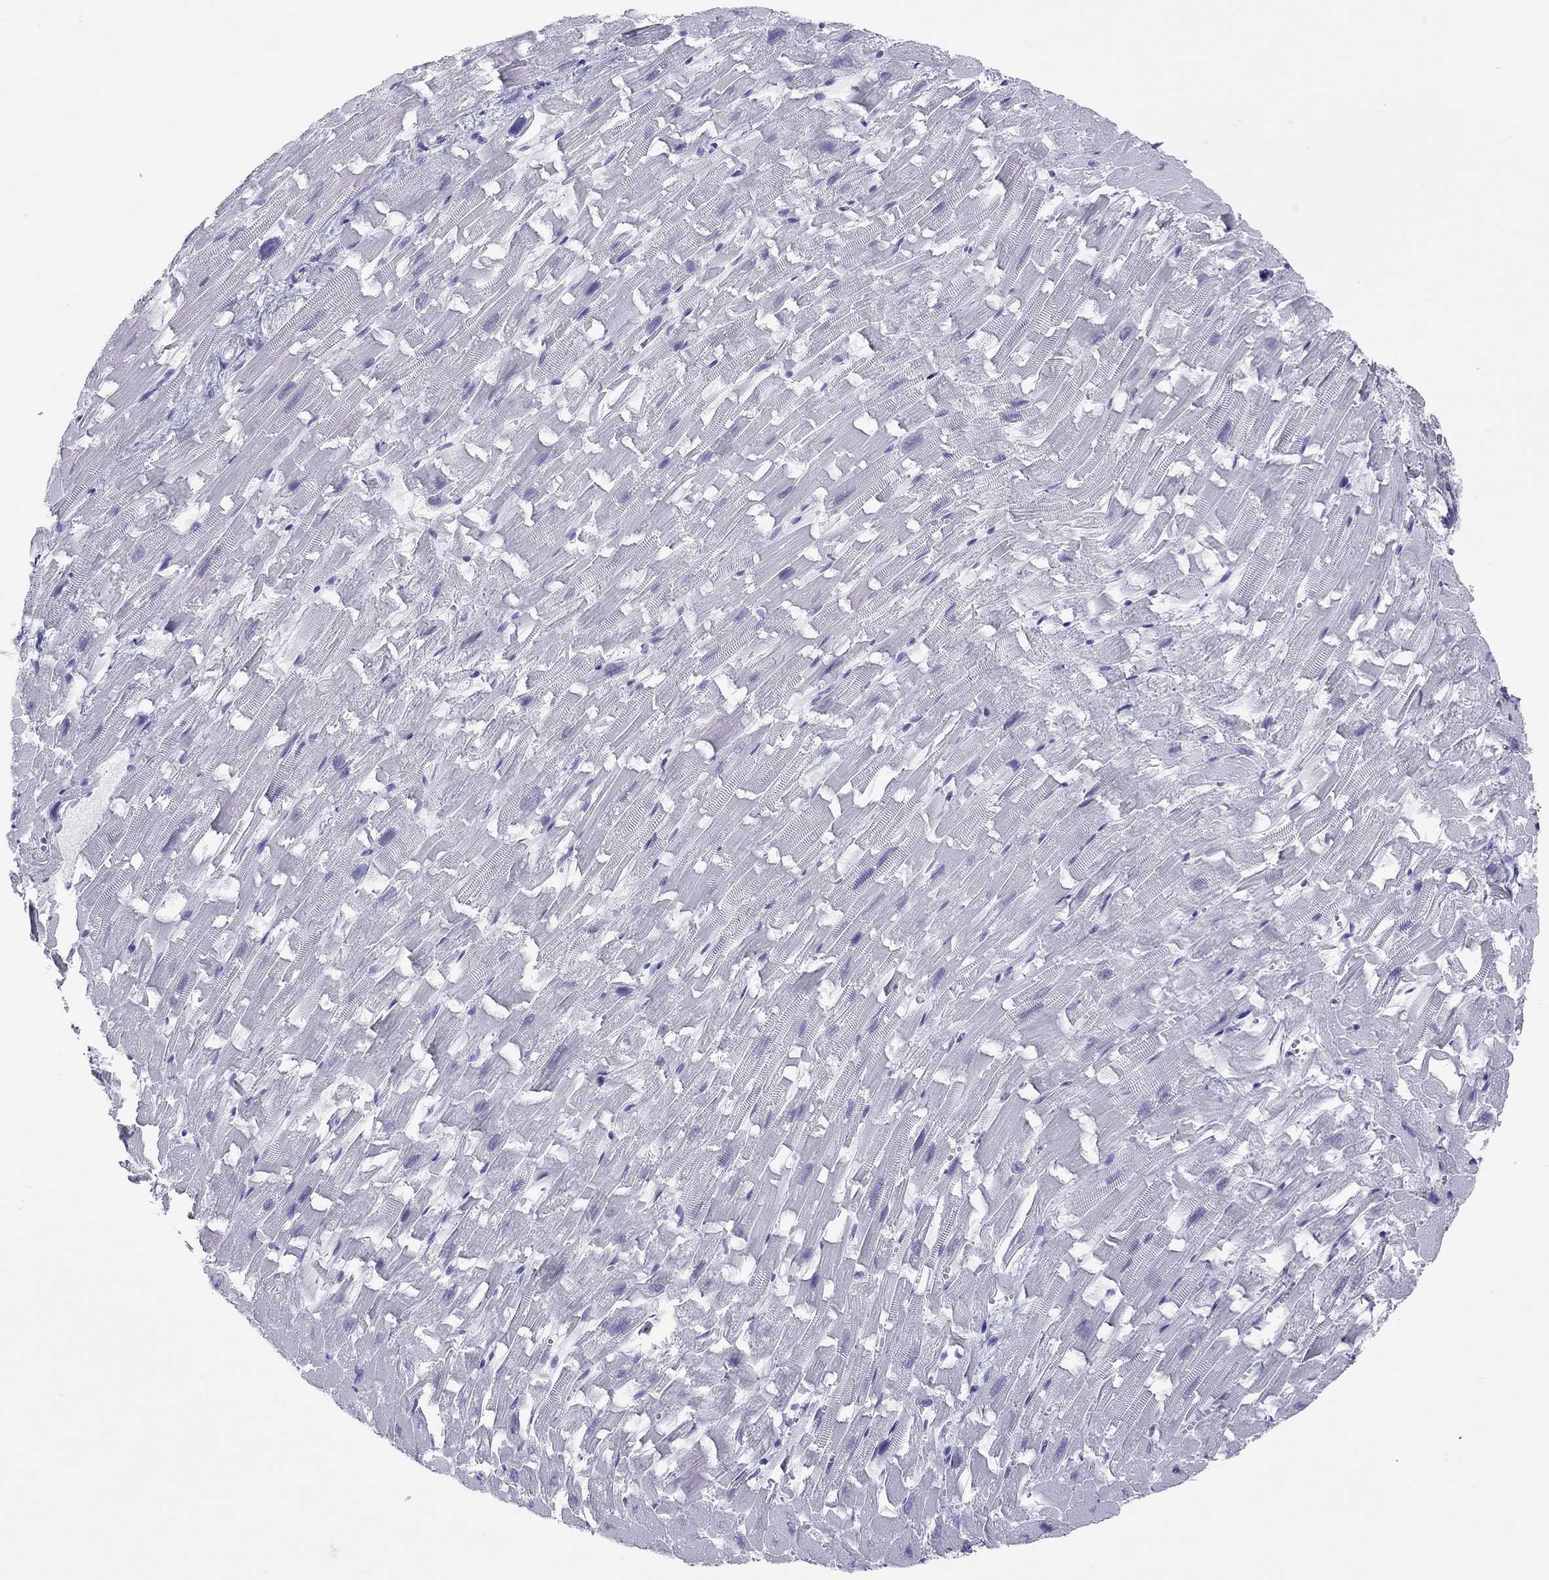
{"staining": {"intensity": "negative", "quantity": "none", "location": "none"}, "tissue": "heart muscle", "cell_type": "Cardiomyocytes", "image_type": "normal", "snomed": [{"axis": "morphology", "description": "Normal tissue, NOS"}, {"axis": "topography", "description": "Heart"}], "caption": "DAB (3,3'-diaminobenzidine) immunohistochemical staining of benign heart muscle demonstrates no significant staining in cardiomyocytes. (DAB IHC with hematoxylin counter stain).", "gene": "JHY", "patient": {"sex": "female", "age": 64}}